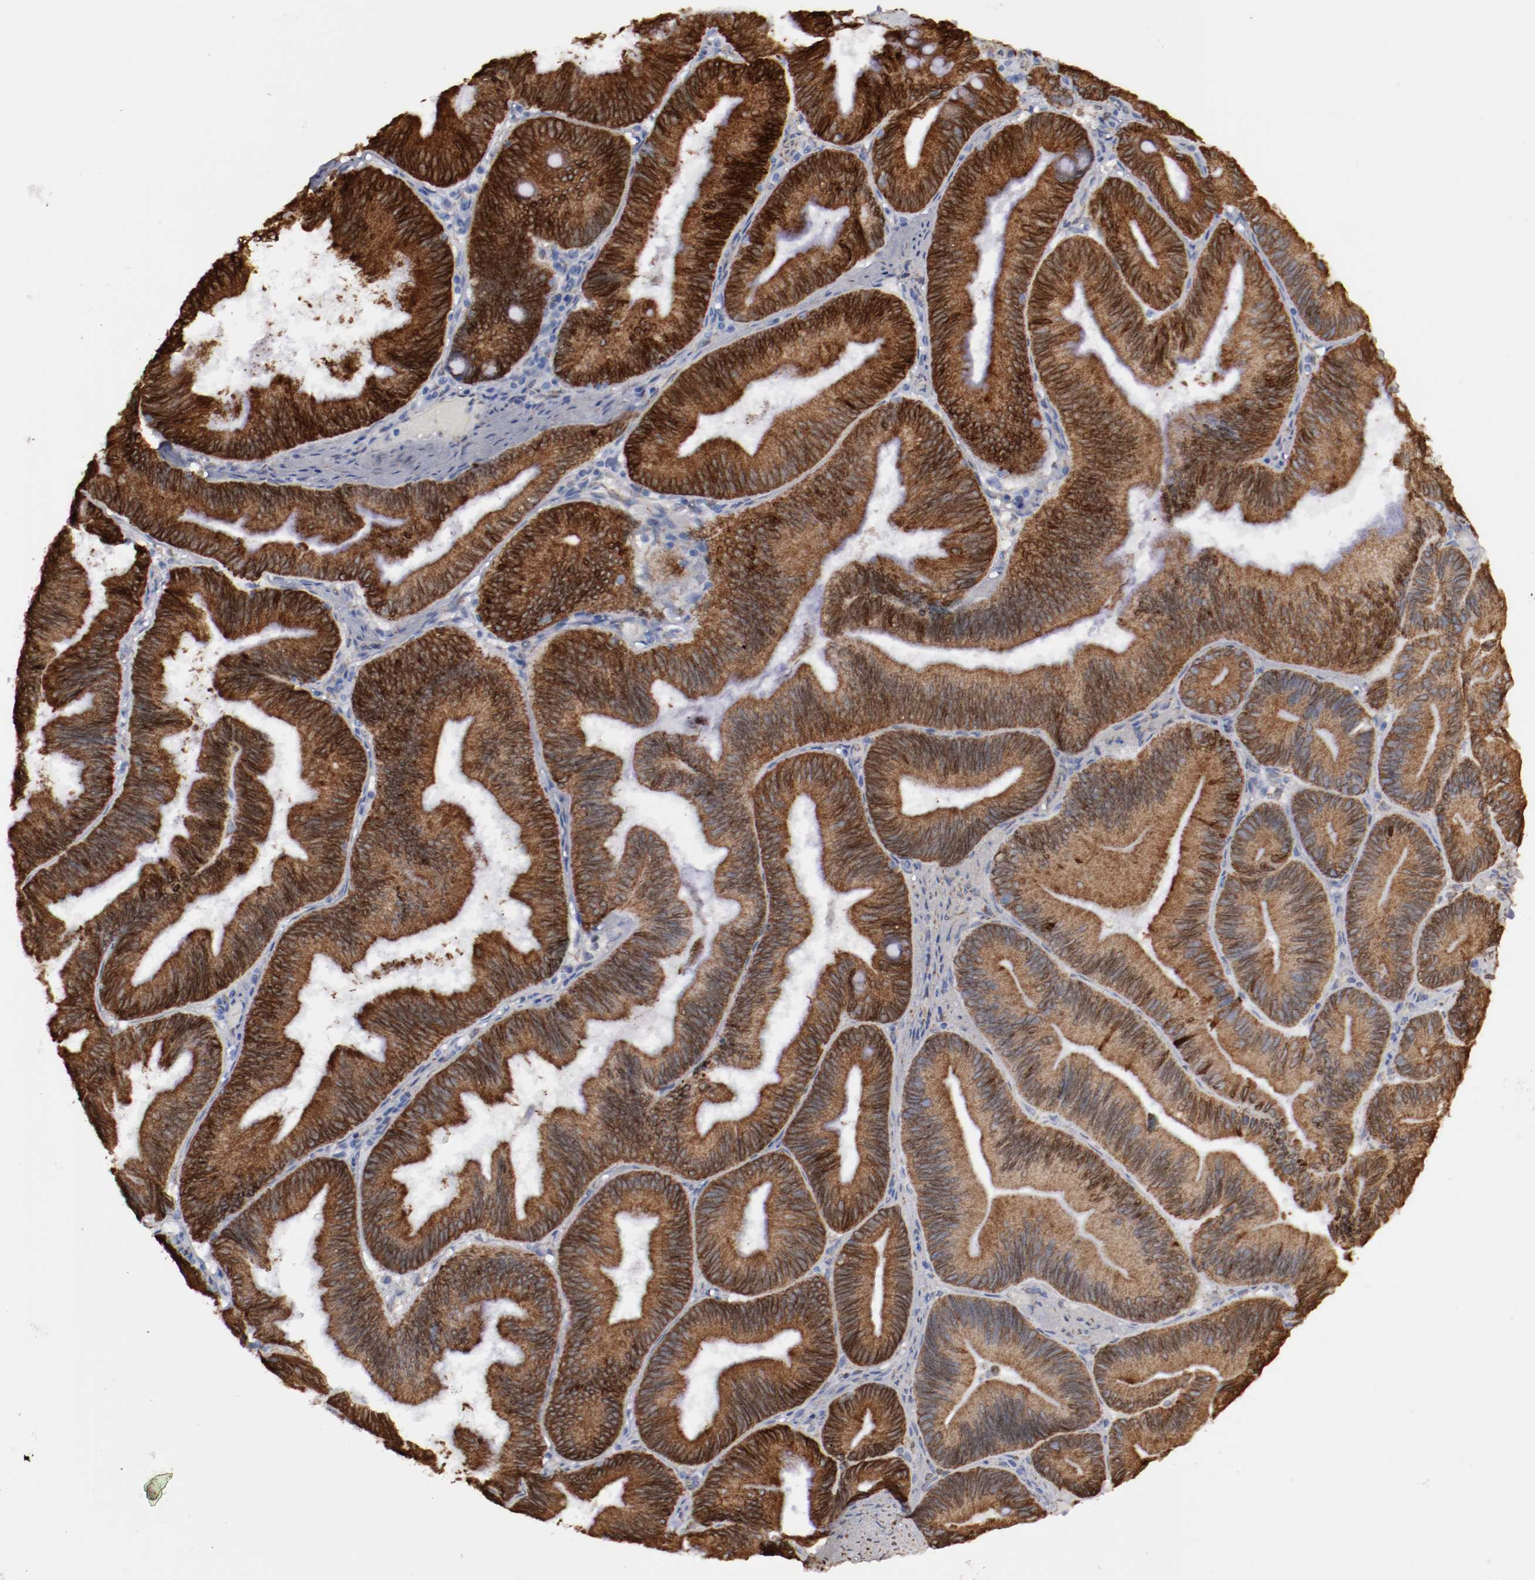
{"staining": {"intensity": "strong", "quantity": ">75%", "location": "cytoplasmic/membranous"}, "tissue": "pancreatic cancer", "cell_type": "Tumor cells", "image_type": "cancer", "snomed": [{"axis": "morphology", "description": "Adenocarcinoma, NOS"}, {"axis": "topography", "description": "Pancreas"}], "caption": "Pancreatic cancer (adenocarcinoma) stained for a protein (brown) exhibits strong cytoplasmic/membranous positive staining in about >75% of tumor cells.", "gene": "ERLIN2", "patient": {"sex": "male", "age": 82}}